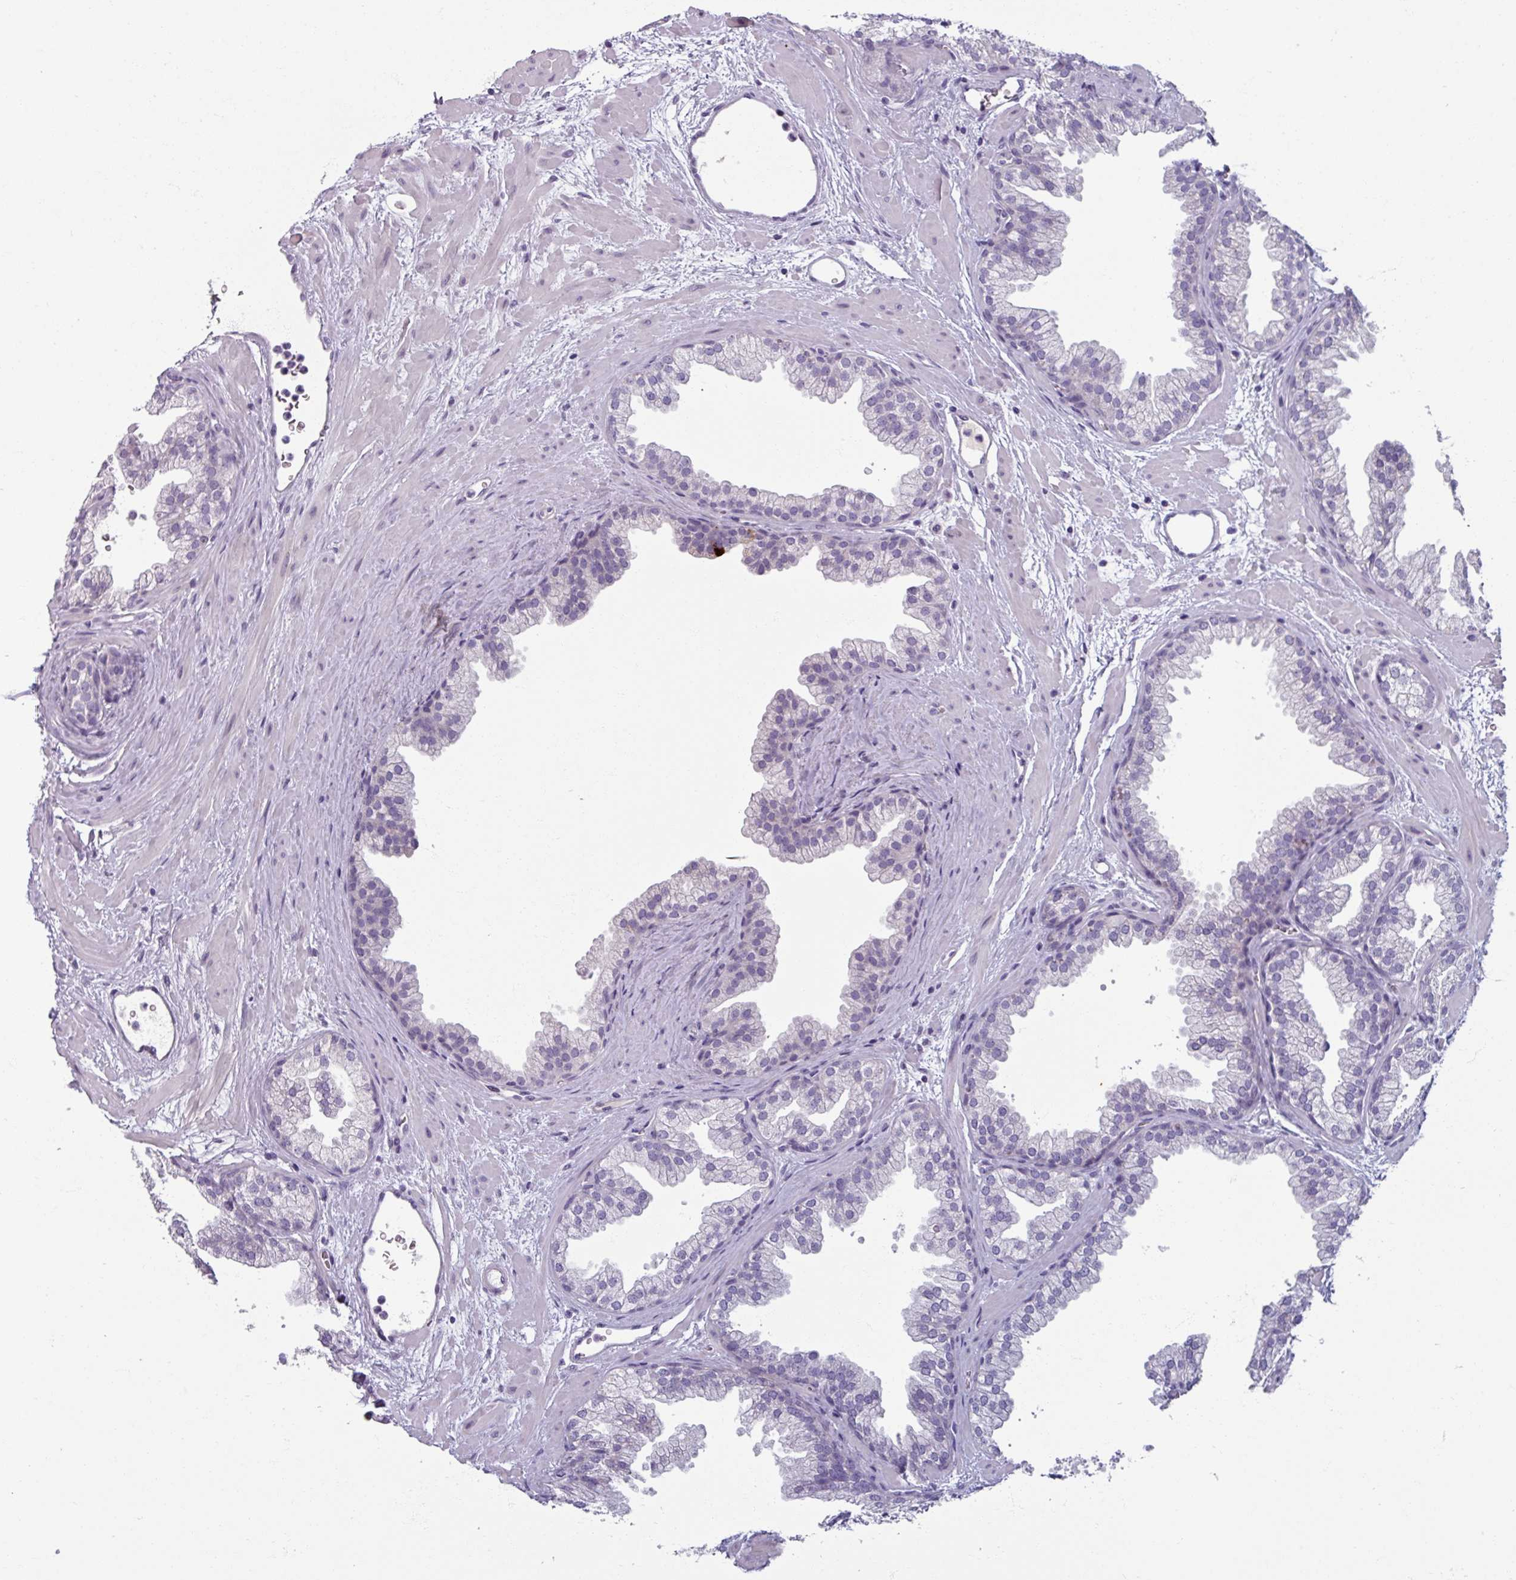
{"staining": {"intensity": "negative", "quantity": "none", "location": "none"}, "tissue": "prostate", "cell_type": "Glandular cells", "image_type": "normal", "snomed": [{"axis": "morphology", "description": "Normal tissue, NOS"}, {"axis": "topography", "description": "Prostate"}], "caption": "Immunohistochemistry histopathology image of normal prostate: prostate stained with DAB (3,3'-diaminobenzidine) exhibits no significant protein expression in glandular cells.", "gene": "SMIM11", "patient": {"sex": "male", "age": 37}}